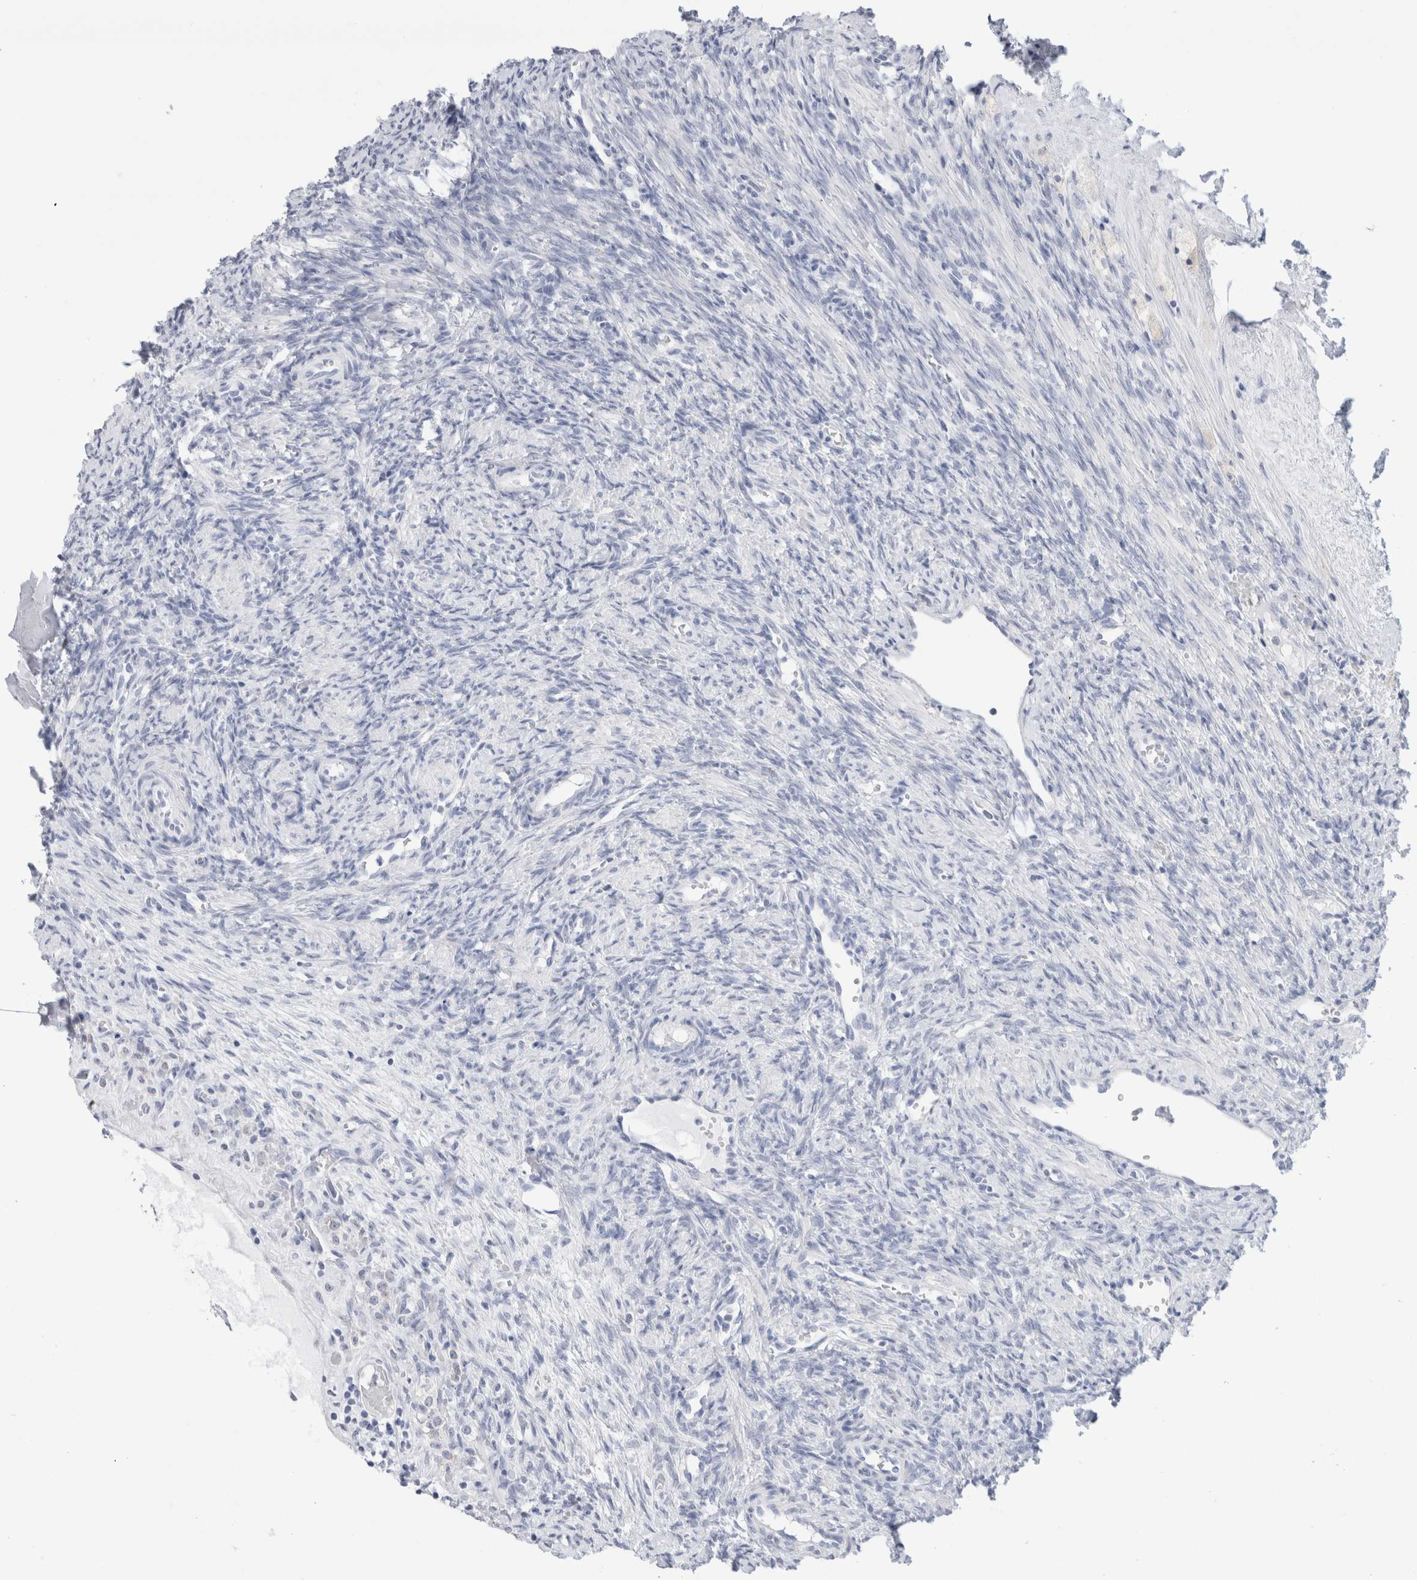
{"staining": {"intensity": "negative", "quantity": "none", "location": "none"}, "tissue": "ovary", "cell_type": "Follicle cells", "image_type": "normal", "snomed": [{"axis": "morphology", "description": "Normal tissue, NOS"}, {"axis": "topography", "description": "Ovary"}], "caption": "This is an immunohistochemistry (IHC) photomicrograph of normal ovary. There is no staining in follicle cells.", "gene": "ECHDC2", "patient": {"sex": "female", "age": 41}}